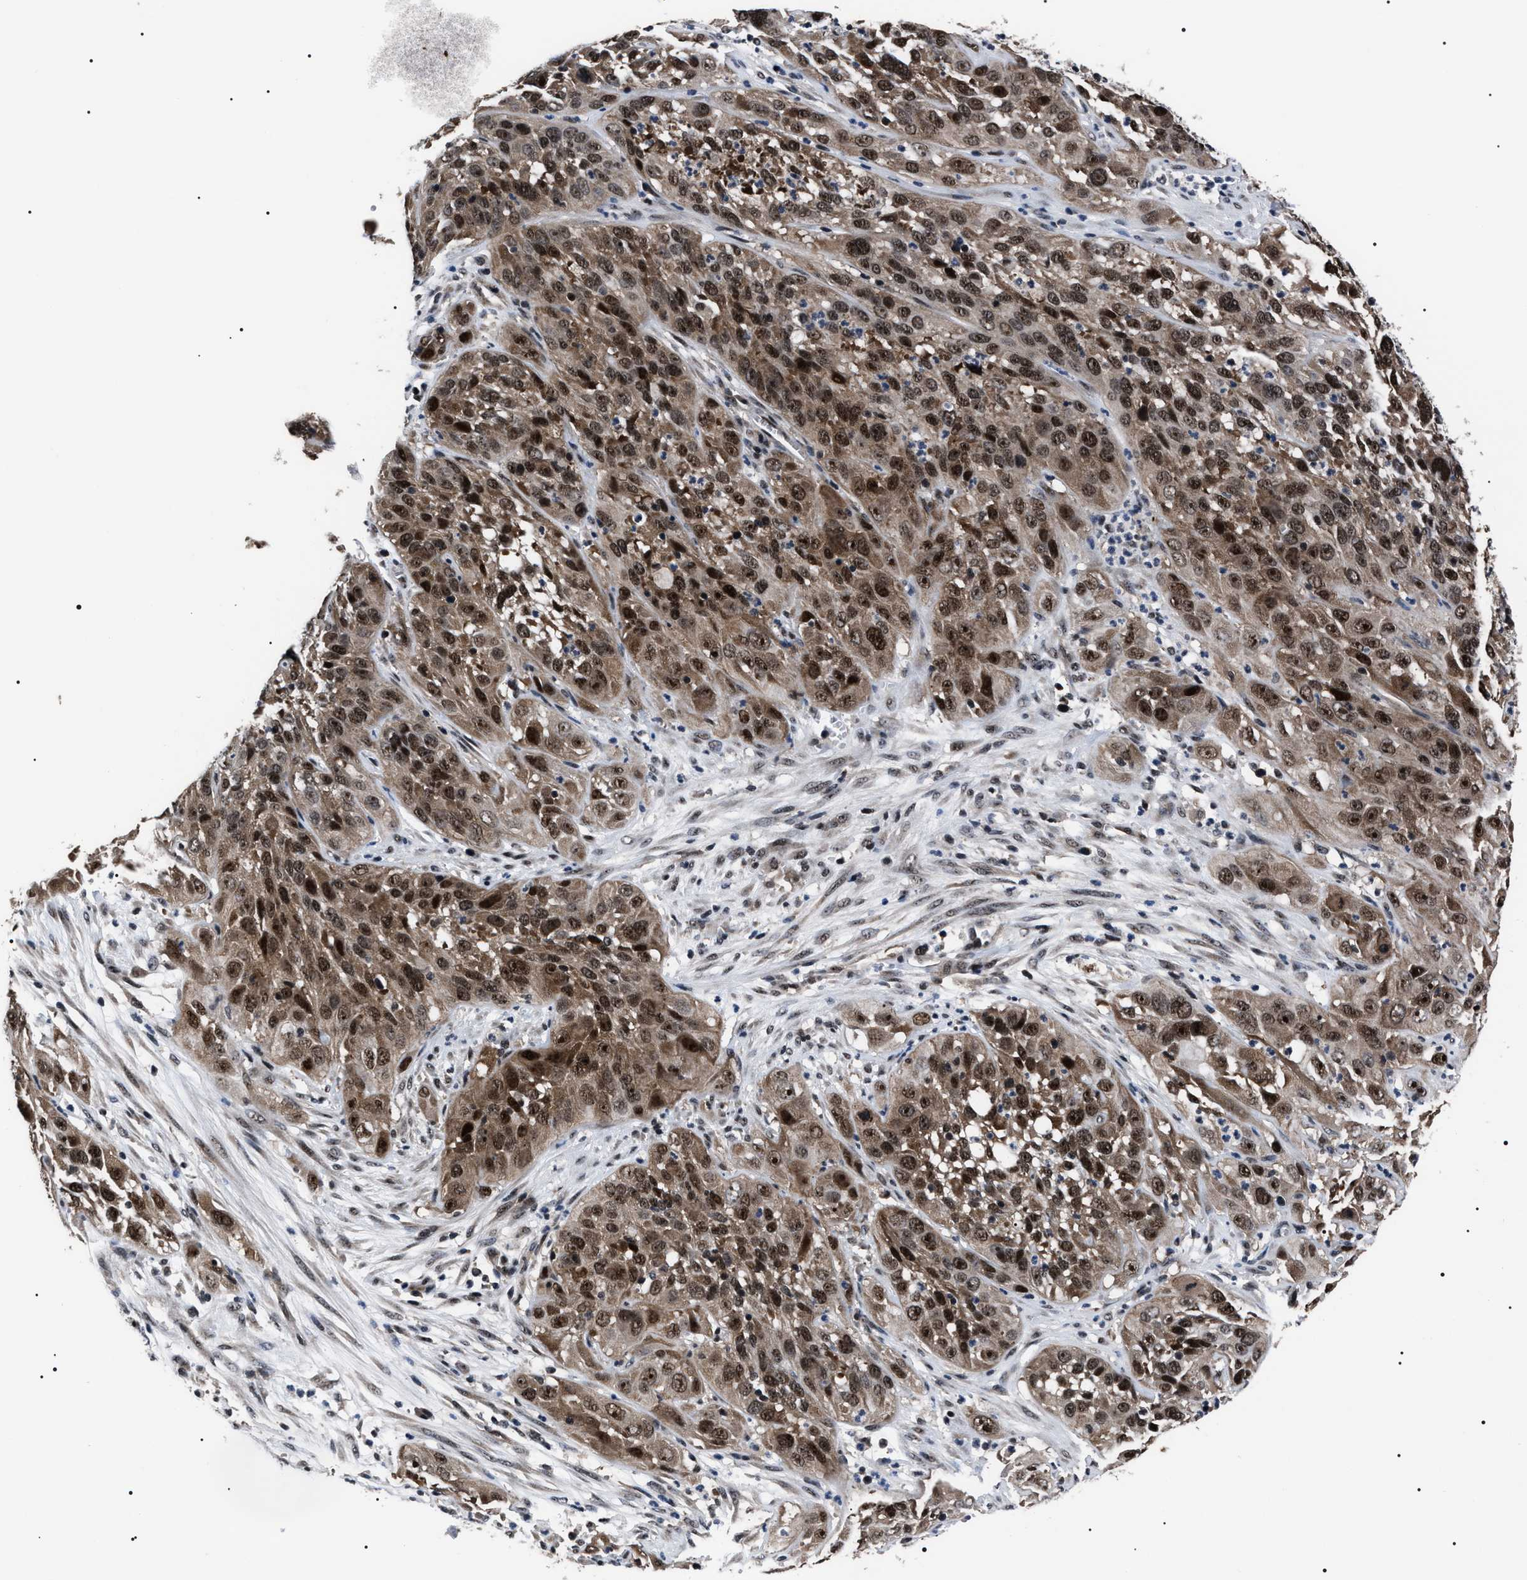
{"staining": {"intensity": "strong", "quantity": ">75%", "location": "cytoplasmic/membranous,nuclear"}, "tissue": "cervical cancer", "cell_type": "Tumor cells", "image_type": "cancer", "snomed": [{"axis": "morphology", "description": "Squamous cell carcinoma, NOS"}, {"axis": "topography", "description": "Cervix"}], "caption": "Immunohistochemistry staining of cervical cancer (squamous cell carcinoma), which demonstrates high levels of strong cytoplasmic/membranous and nuclear positivity in approximately >75% of tumor cells indicating strong cytoplasmic/membranous and nuclear protein expression. The staining was performed using DAB (brown) for protein detection and nuclei were counterstained in hematoxylin (blue).", "gene": "CSNK2A1", "patient": {"sex": "female", "age": 32}}